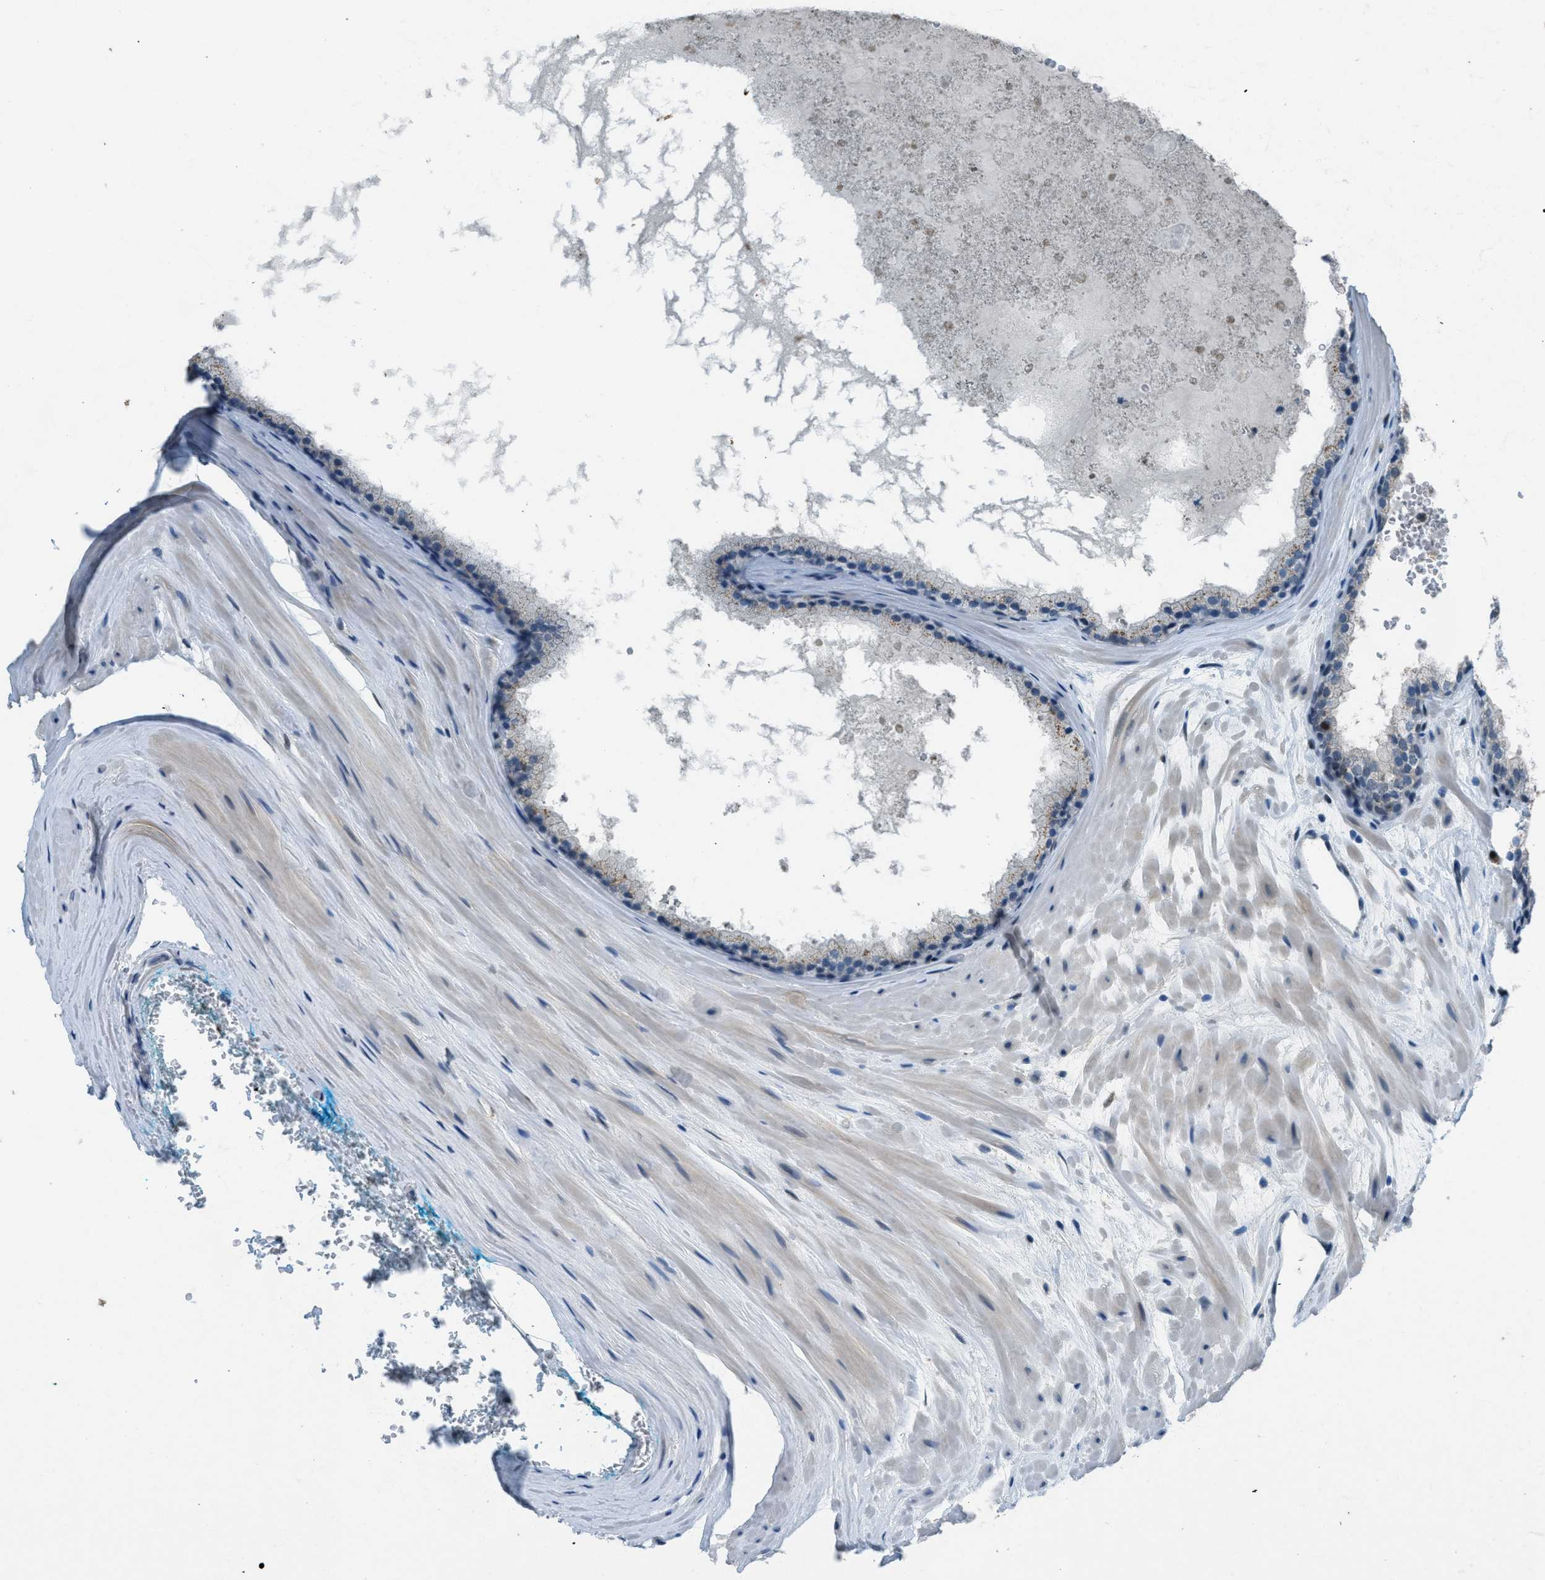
{"staining": {"intensity": "negative", "quantity": "none", "location": "none"}, "tissue": "prostate cancer", "cell_type": "Tumor cells", "image_type": "cancer", "snomed": [{"axis": "morphology", "description": "Adenocarcinoma, High grade"}, {"axis": "topography", "description": "Prostate"}], "caption": "Immunohistochemistry of human prostate cancer (adenocarcinoma (high-grade)) exhibits no staining in tumor cells.", "gene": "TCF3", "patient": {"sex": "male", "age": 60}}